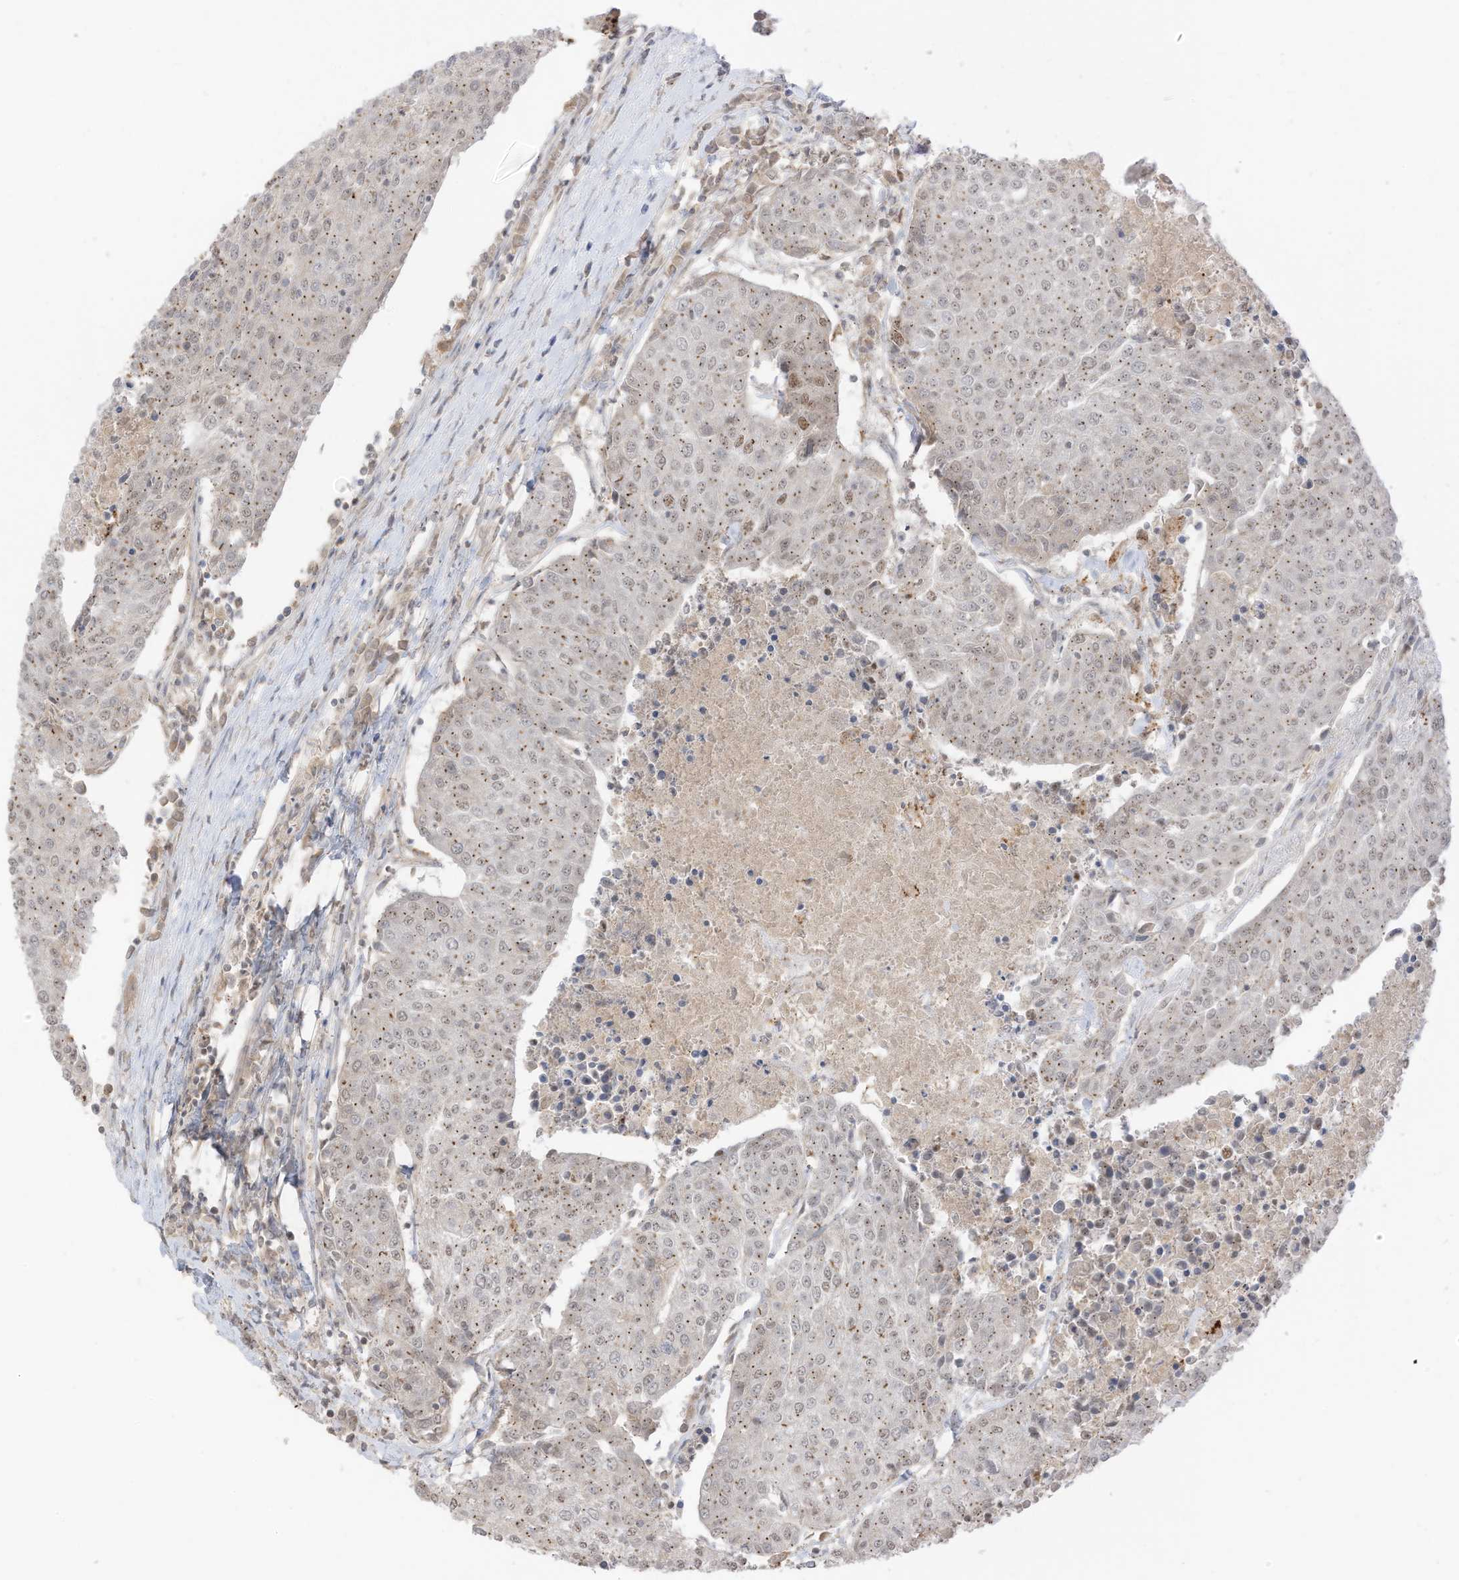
{"staining": {"intensity": "moderate", "quantity": "25%-75%", "location": "cytoplasmic/membranous"}, "tissue": "urothelial cancer", "cell_type": "Tumor cells", "image_type": "cancer", "snomed": [{"axis": "morphology", "description": "Urothelial carcinoma, High grade"}, {"axis": "topography", "description": "Urinary bladder"}], "caption": "This is a histology image of immunohistochemistry staining of urothelial cancer, which shows moderate expression in the cytoplasmic/membranous of tumor cells.", "gene": "N4BP3", "patient": {"sex": "female", "age": 85}}